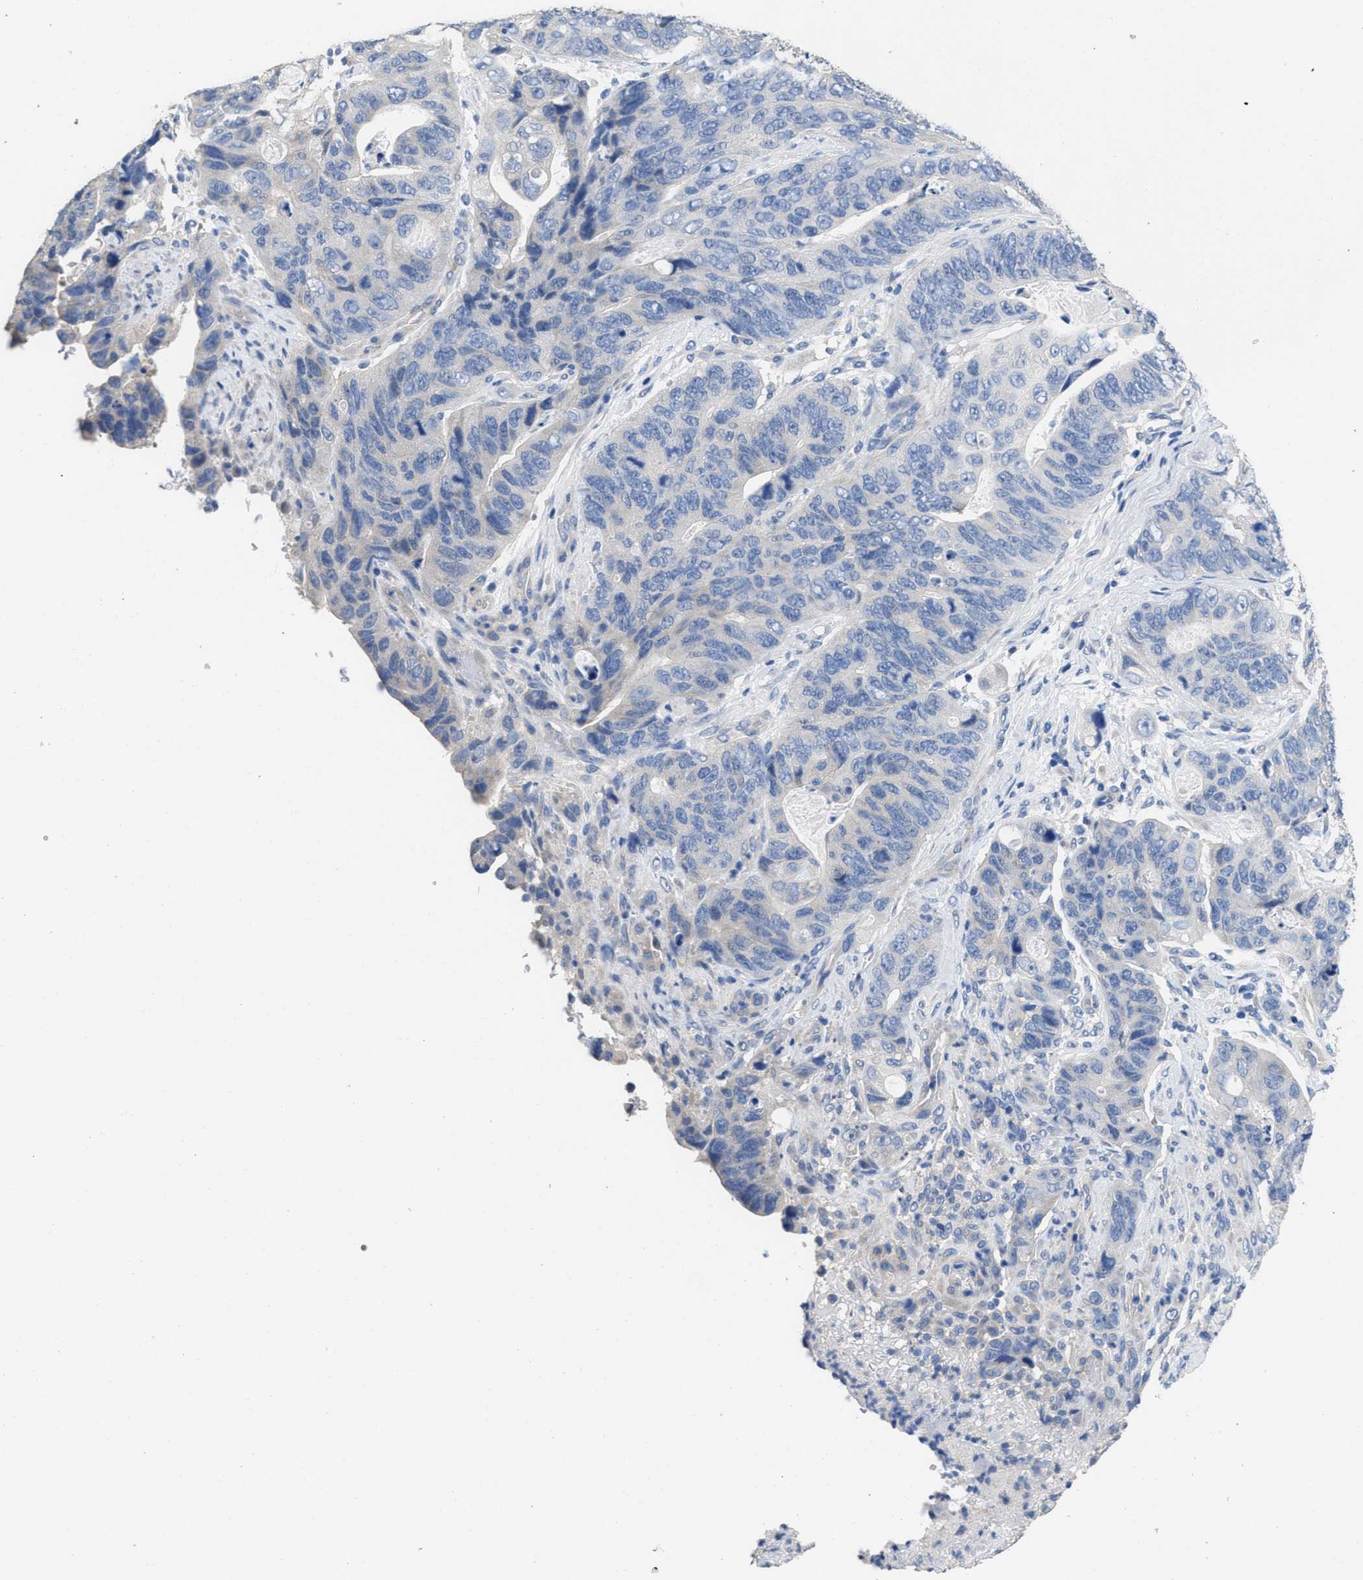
{"staining": {"intensity": "negative", "quantity": "none", "location": "none"}, "tissue": "stomach cancer", "cell_type": "Tumor cells", "image_type": "cancer", "snomed": [{"axis": "morphology", "description": "Adenocarcinoma, NOS"}, {"axis": "topography", "description": "Stomach"}], "caption": "Stomach cancer was stained to show a protein in brown. There is no significant expression in tumor cells.", "gene": "CA9", "patient": {"sex": "female", "age": 89}}